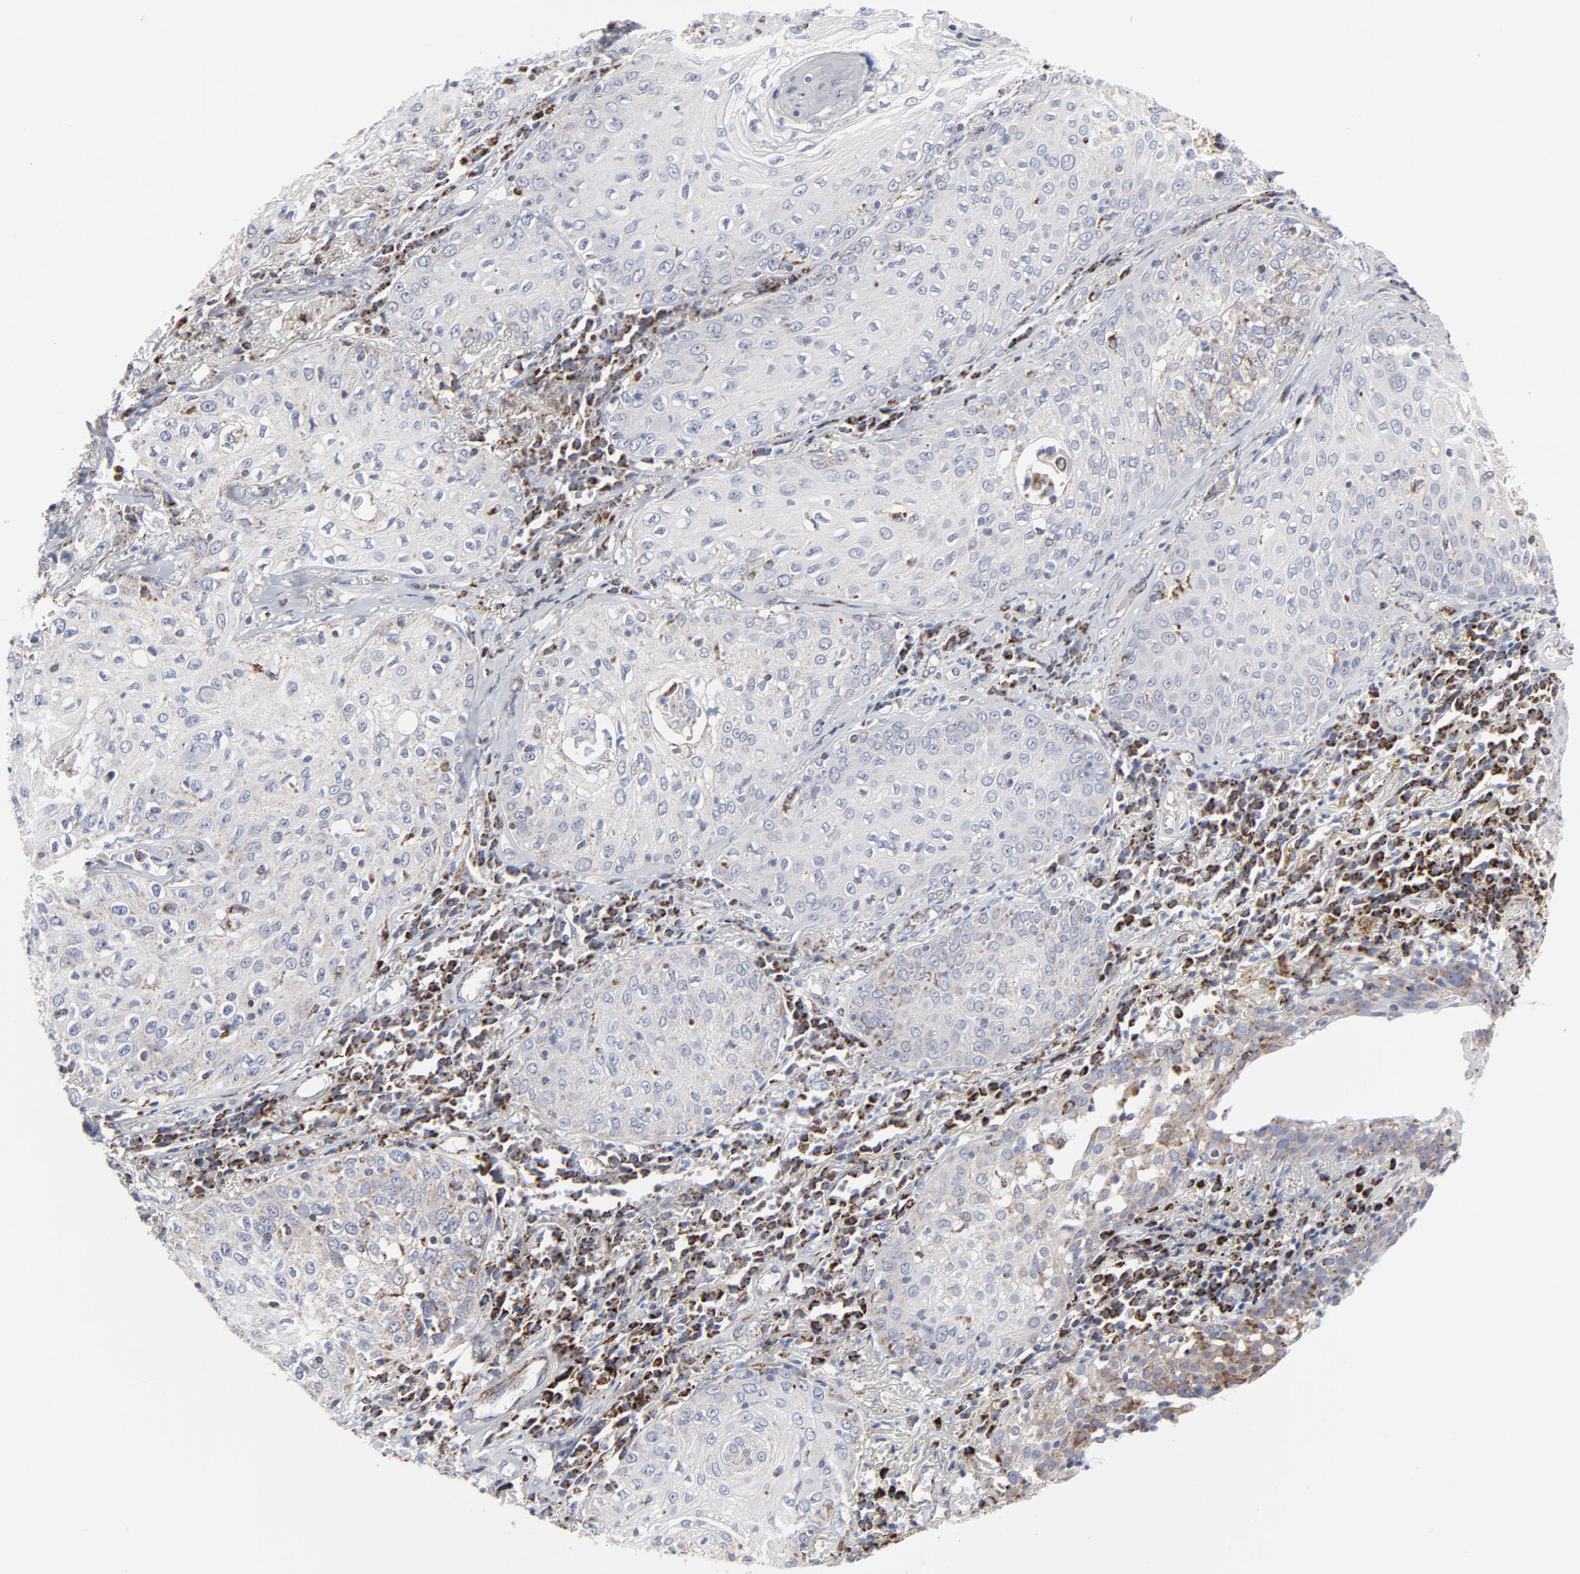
{"staining": {"intensity": "negative", "quantity": "none", "location": "none"}, "tissue": "skin cancer", "cell_type": "Tumor cells", "image_type": "cancer", "snomed": [{"axis": "morphology", "description": "Squamous cell carcinoma, NOS"}, {"axis": "topography", "description": "Skin"}], "caption": "This is an IHC micrograph of human skin cancer (squamous cell carcinoma). There is no positivity in tumor cells.", "gene": "TXNRD2", "patient": {"sex": "male", "age": 65}}